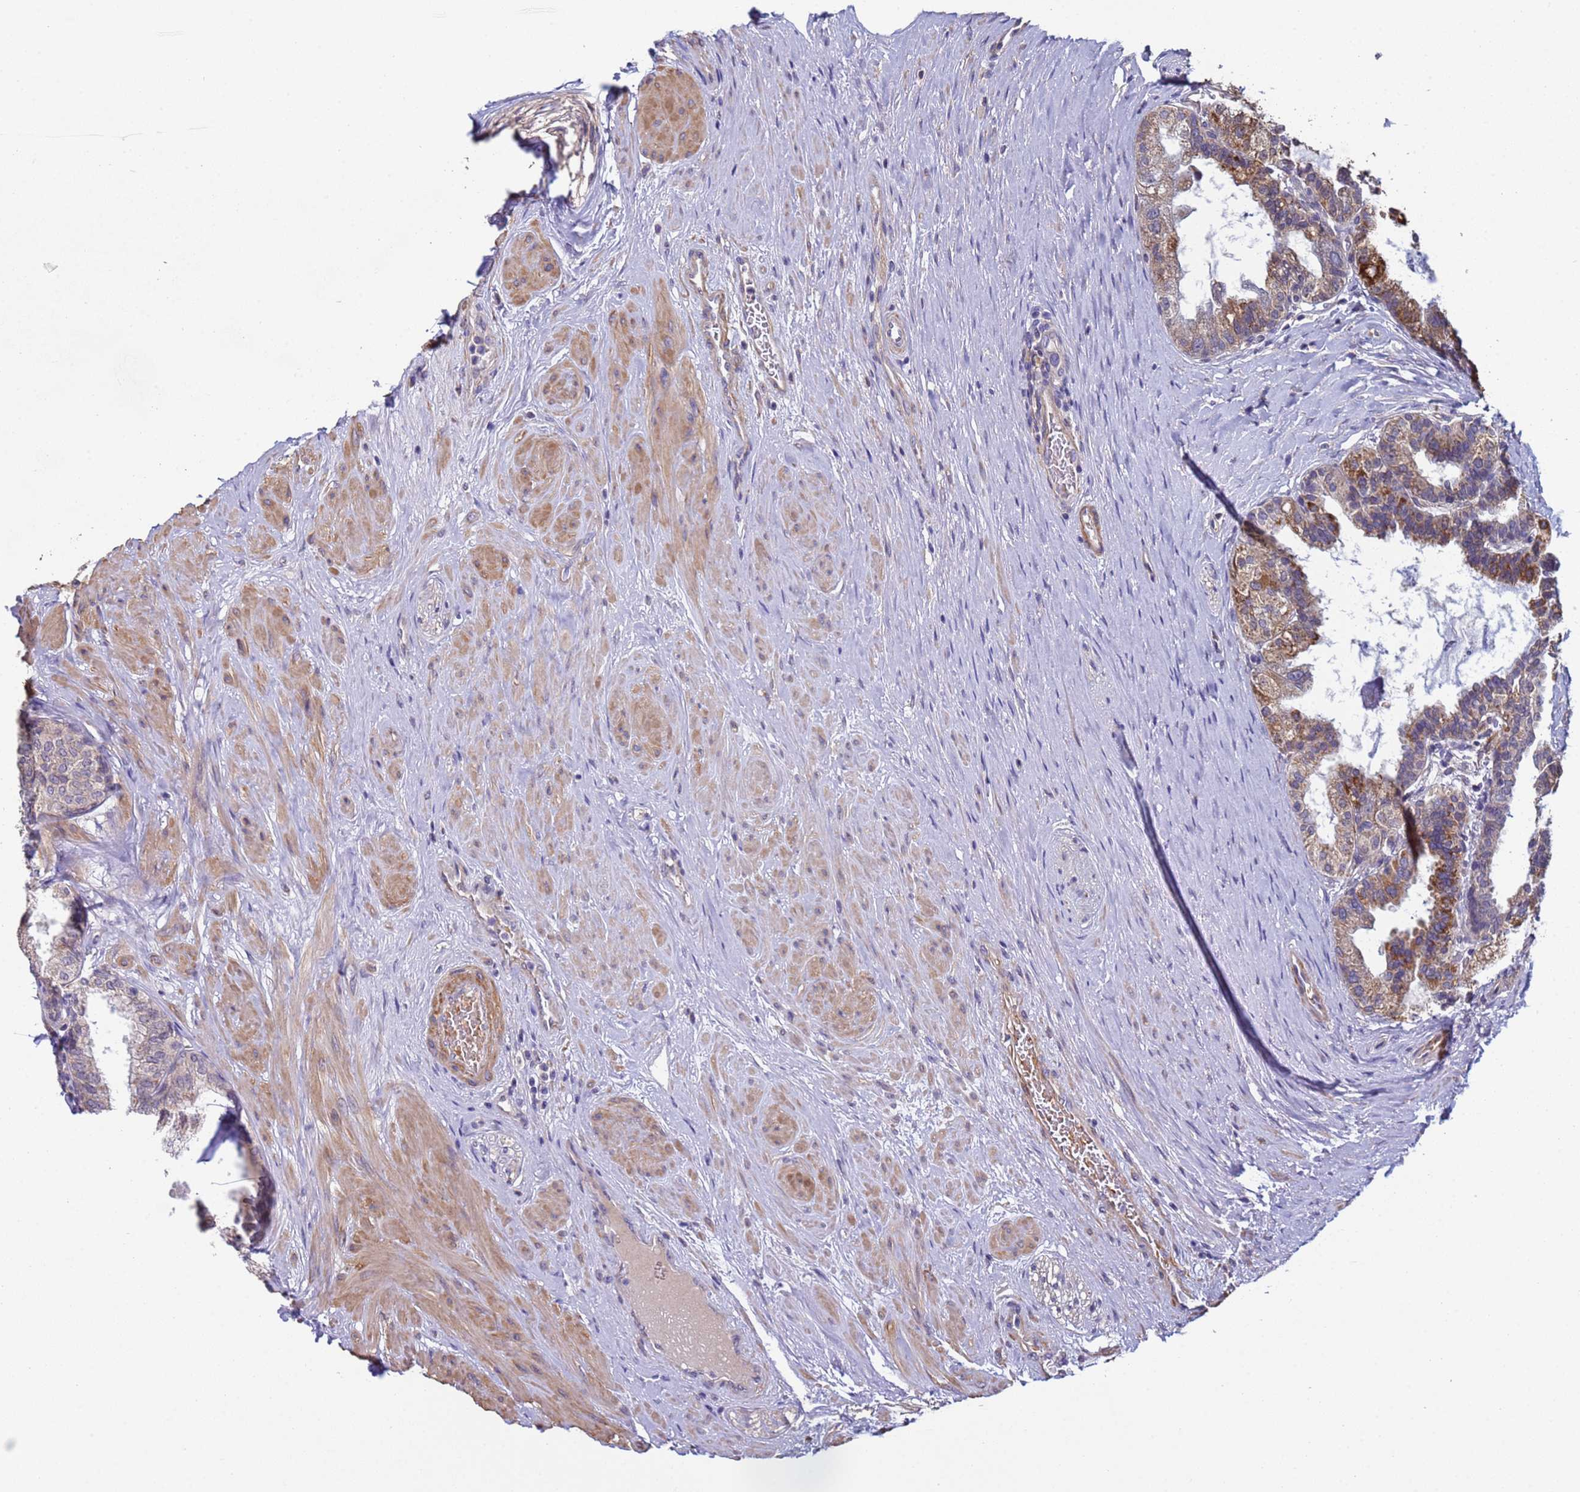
{"staining": {"intensity": "moderate", "quantity": "25%-75%", "location": "cytoplasmic/membranous"}, "tissue": "prostate", "cell_type": "Glandular cells", "image_type": "normal", "snomed": [{"axis": "morphology", "description": "Normal tissue, NOS"}, {"axis": "topography", "description": "Prostate"}], "caption": "Immunohistochemistry (IHC) of benign prostate demonstrates medium levels of moderate cytoplasmic/membranous positivity in about 25%-75% of glandular cells.", "gene": "CLHC1", "patient": {"sex": "male", "age": 60}}